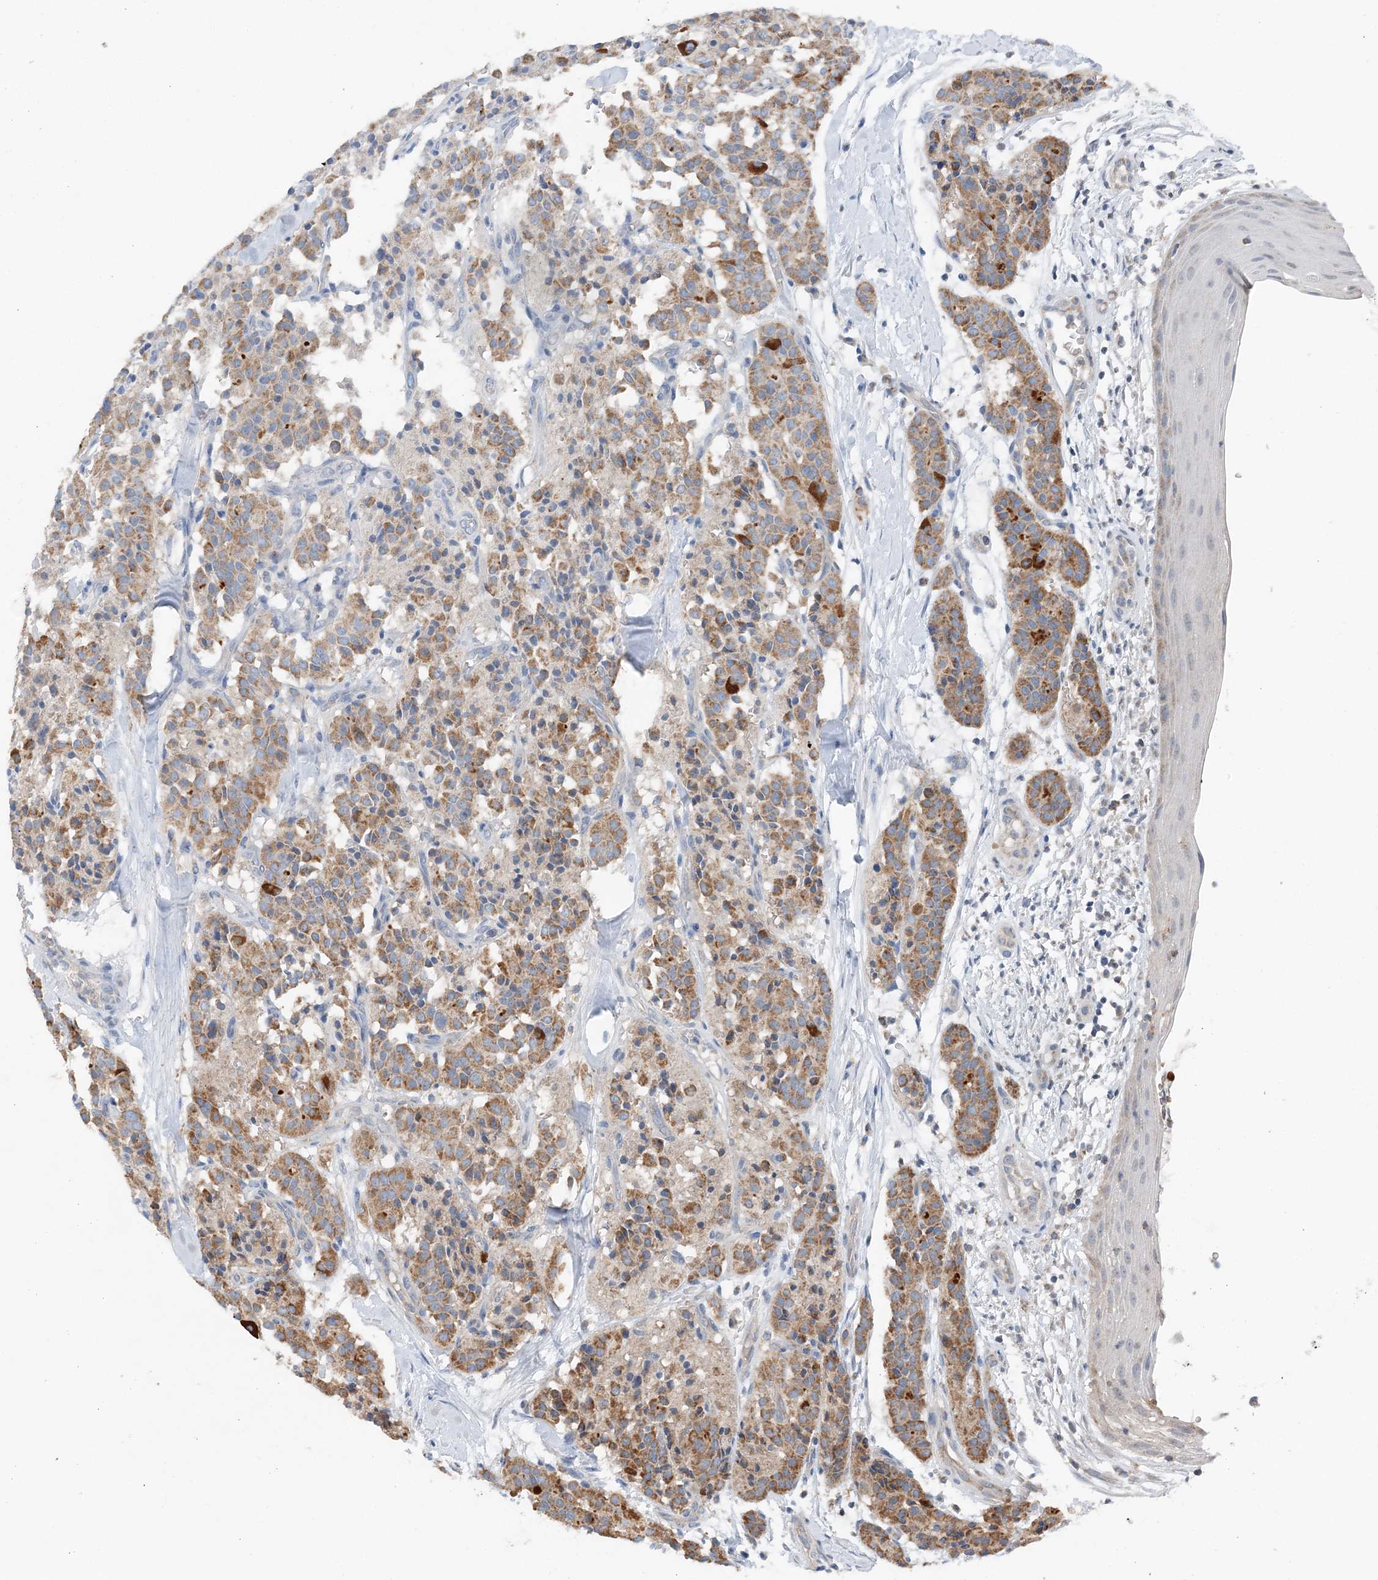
{"staining": {"intensity": "moderate", "quantity": ">75%", "location": "cytoplasmic/membranous"}, "tissue": "carcinoid", "cell_type": "Tumor cells", "image_type": "cancer", "snomed": [{"axis": "morphology", "description": "Carcinoid, malignant, NOS"}, {"axis": "topography", "description": "Lung"}], "caption": "Carcinoid (malignant) stained for a protein (brown) reveals moderate cytoplasmic/membranous positive positivity in approximately >75% of tumor cells.", "gene": "SPRY2", "patient": {"sex": "male", "age": 30}}